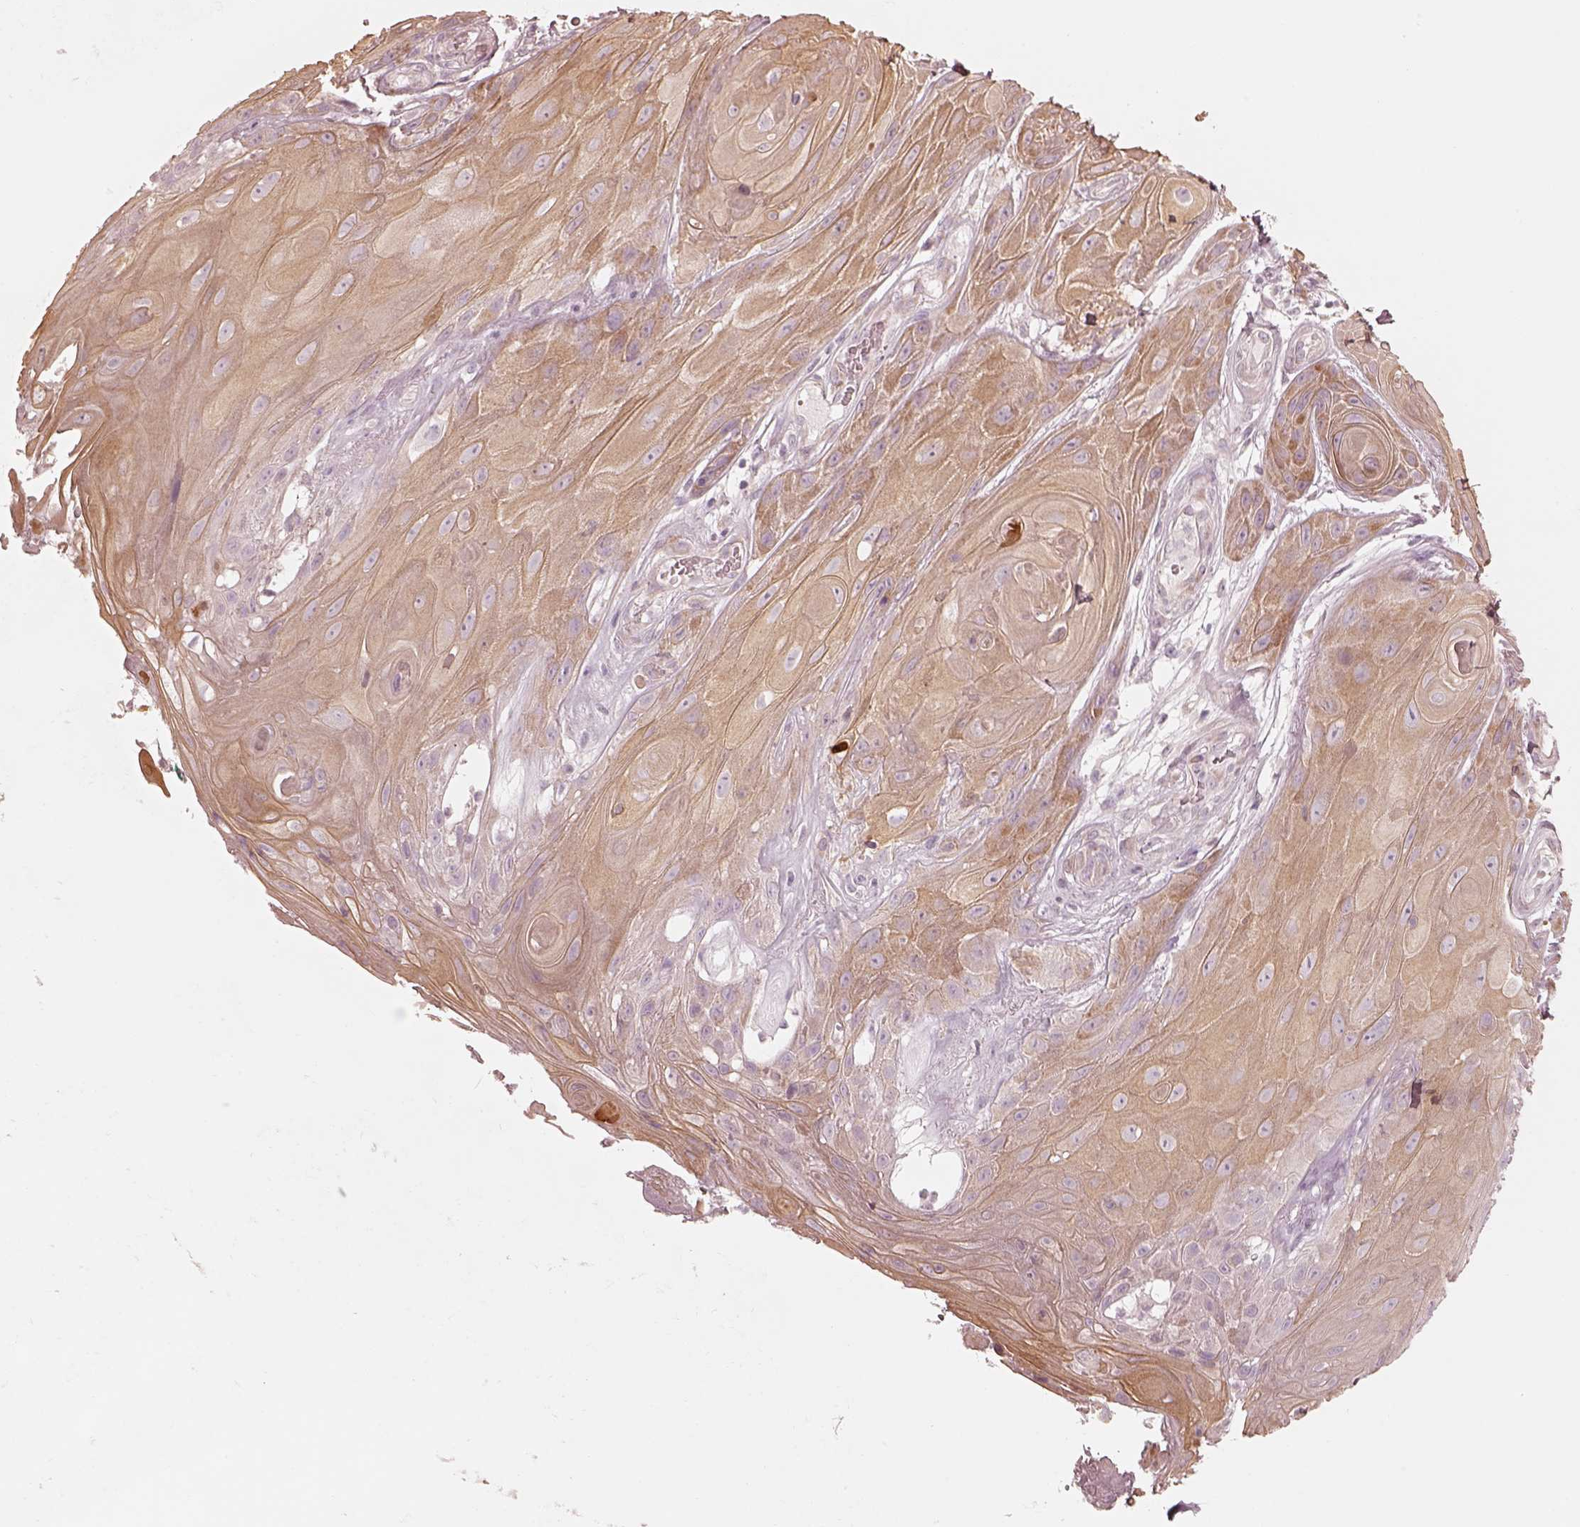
{"staining": {"intensity": "weak", "quantity": ">75%", "location": "cytoplasmic/membranous"}, "tissue": "skin cancer", "cell_type": "Tumor cells", "image_type": "cancer", "snomed": [{"axis": "morphology", "description": "Squamous cell carcinoma, NOS"}, {"axis": "topography", "description": "Skin"}], "caption": "A histopathology image of skin cancer (squamous cell carcinoma) stained for a protein reveals weak cytoplasmic/membranous brown staining in tumor cells.", "gene": "RAB3C", "patient": {"sex": "male", "age": 62}}